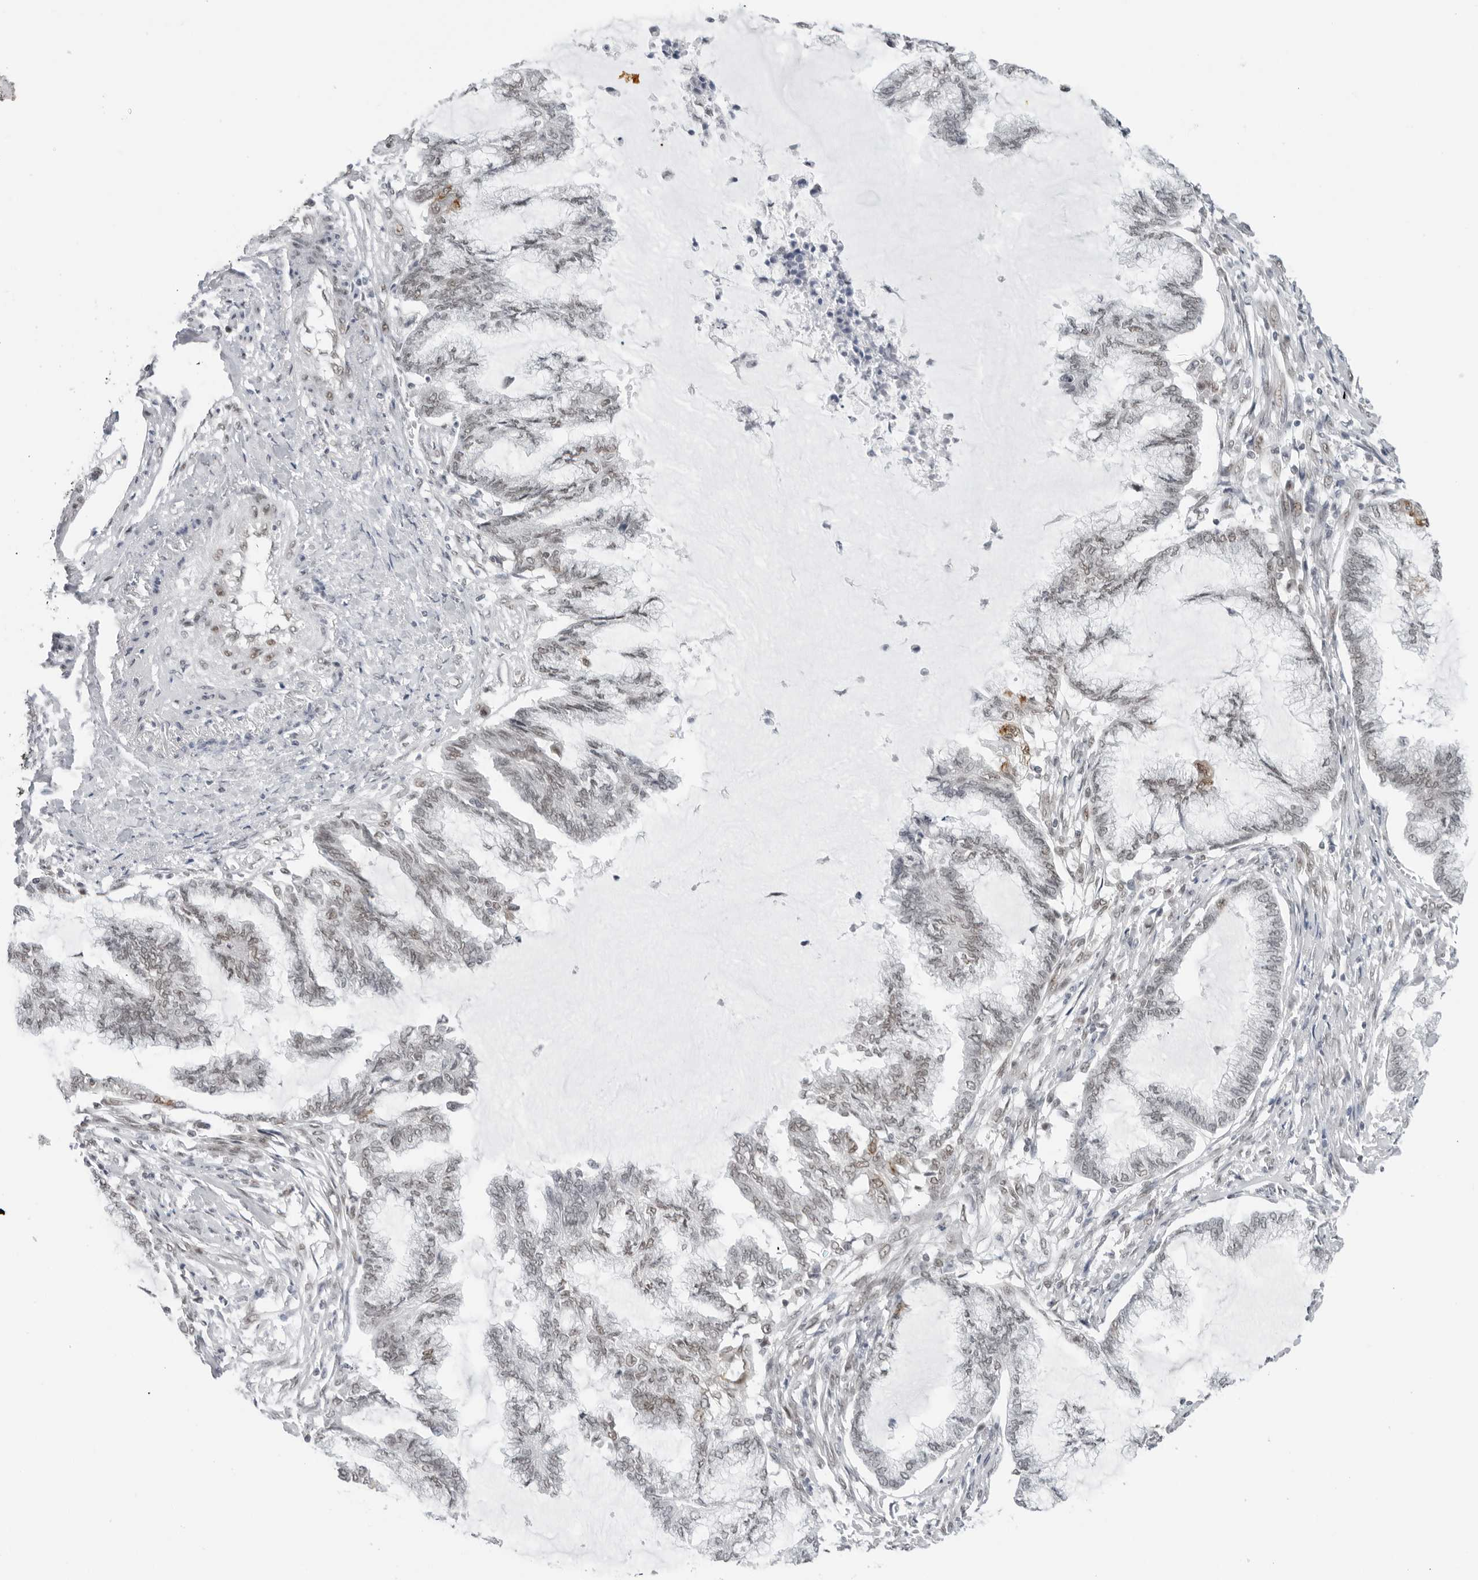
{"staining": {"intensity": "moderate", "quantity": "<25%", "location": "nuclear"}, "tissue": "endometrial cancer", "cell_type": "Tumor cells", "image_type": "cancer", "snomed": [{"axis": "morphology", "description": "Adenocarcinoma, NOS"}, {"axis": "topography", "description": "Endometrium"}], "caption": "High-power microscopy captured an IHC photomicrograph of endometrial cancer, revealing moderate nuclear positivity in about <25% of tumor cells.", "gene": "FOXK2", "patient": {"sex": "female", "age": 86}}